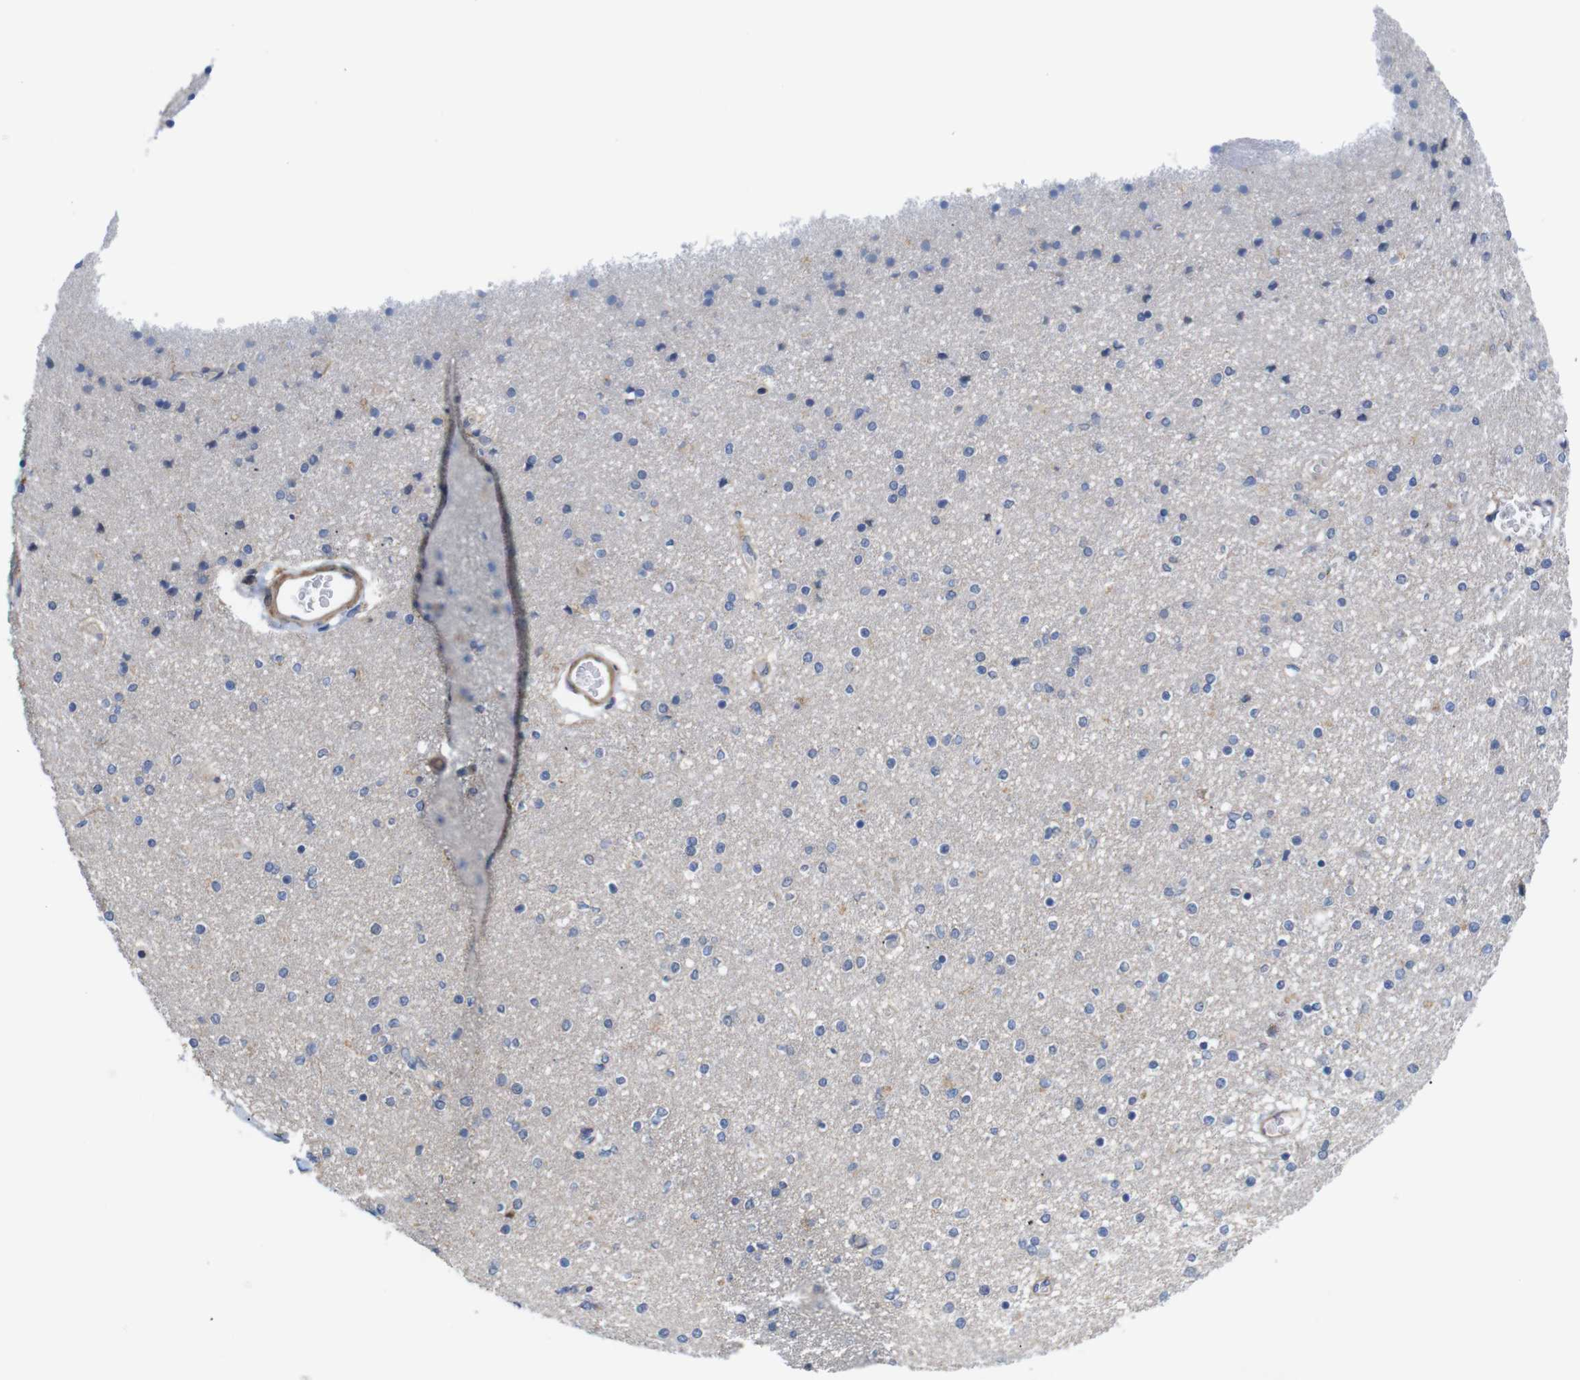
{"staining": {"intensity": "negative", "quantity": "none", "location": "none"}, "tissue": "caudate", "cell_type": "Glial cells", "image_type": "normal", "snomed": [{"axis": "morphology", "description": "Normal tissue, NOS"}, {"axis": "topography", "description": "Lateral ventricle wall"}], "caption": "High power microscopy histopathology image of an IHC image of benign caudate, revealing no significant staining in glial cells. The staining was performed using DAB (3,3'-diaminobenzidine) to visualize the protein expression in brown, while the nuclei were stained in blue with hematoxylin (Magnification: 20x).", "gene": "LRRC55", "patient": {"sex": "female", "age": 54}}